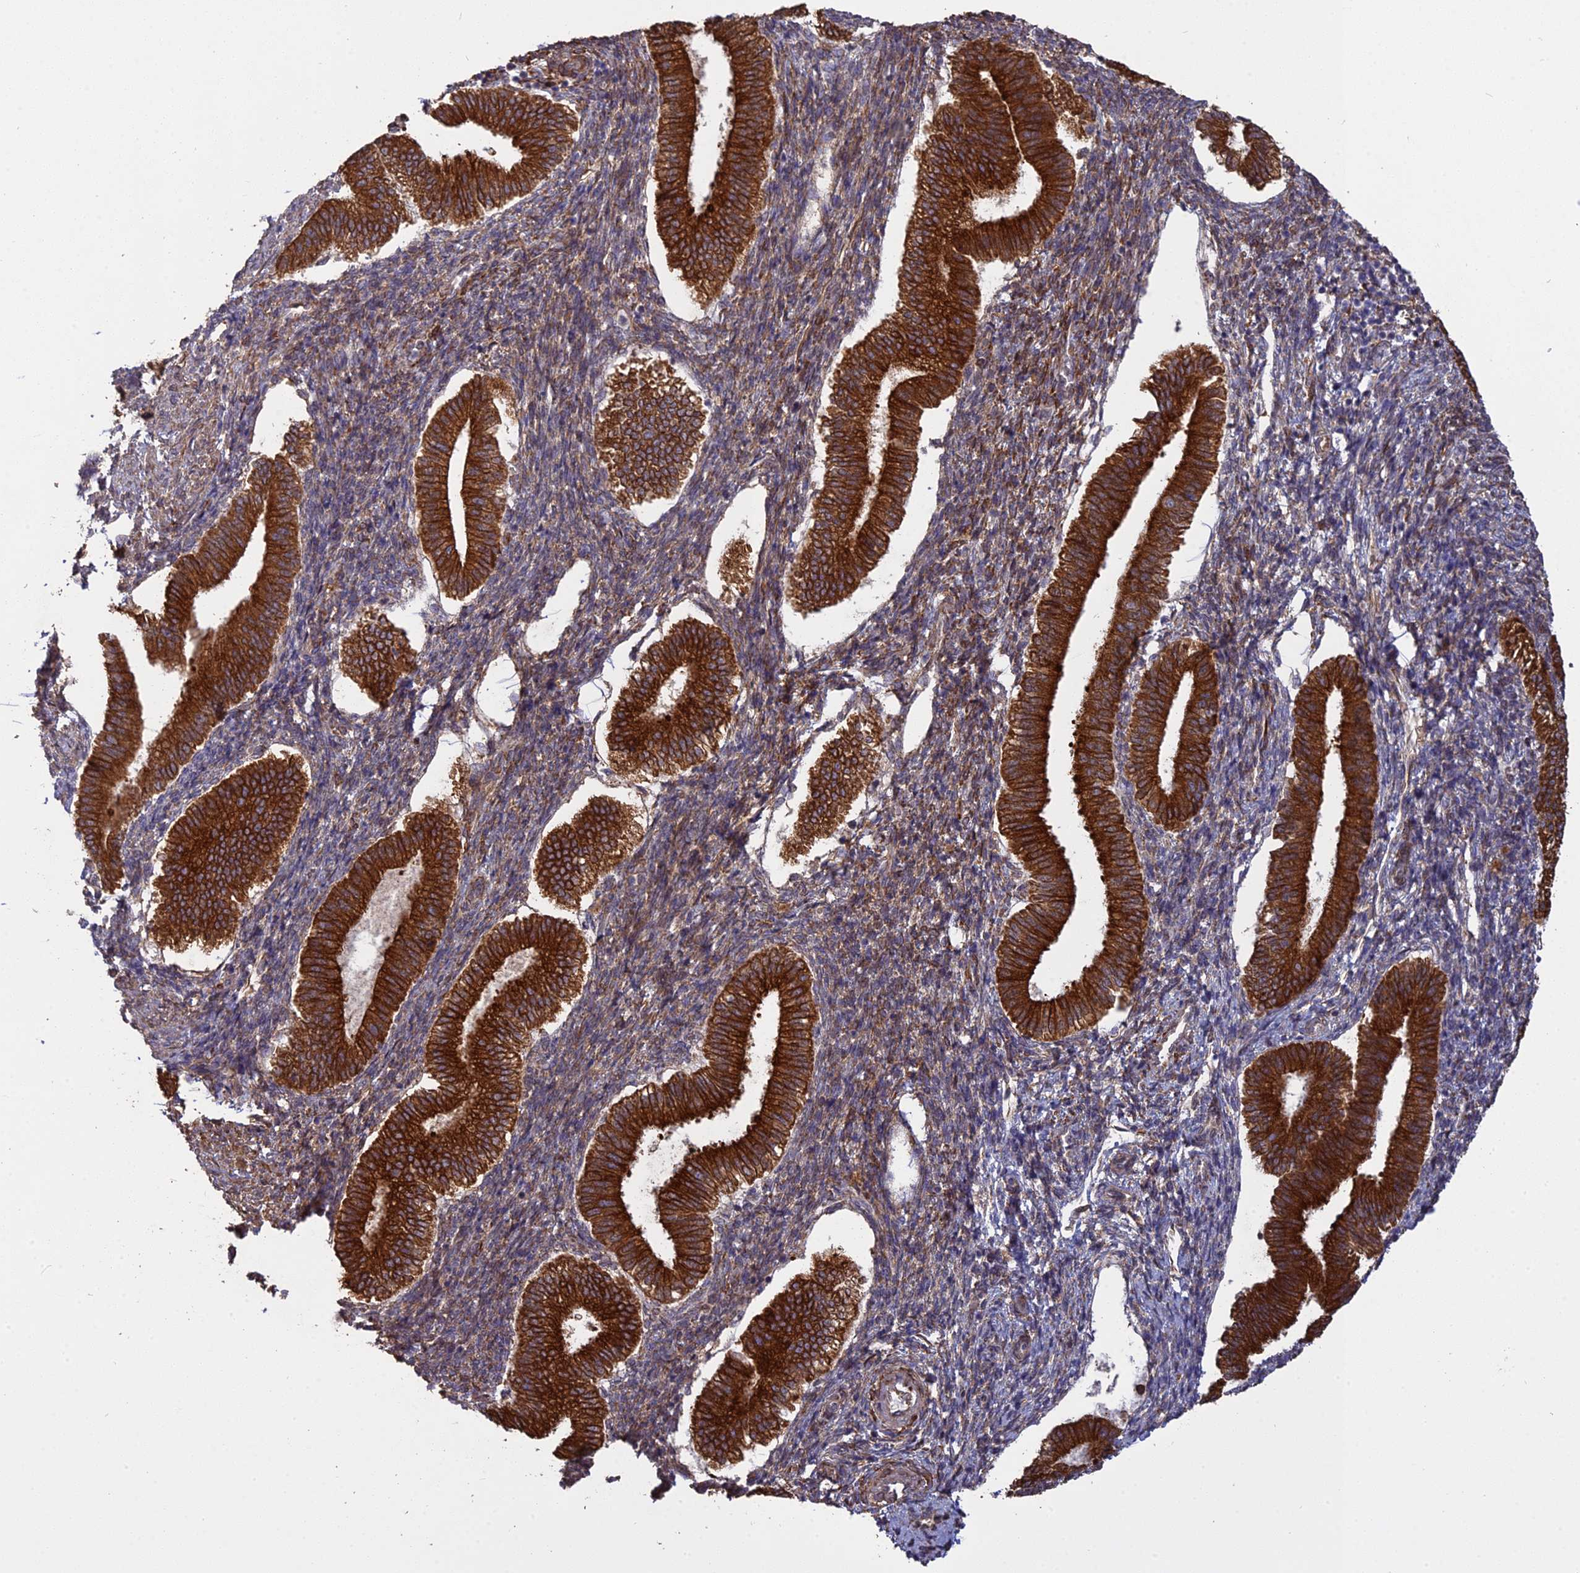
{"staining": {"intensity": "moderate", "quantity": "25%-75%", "location": "cytoplasmic/membranous"}, "tissue": "endometrium", "cell_type": "Cells in endometrial stroma", "image_type": "normal", "snomed": [{"axis": "morphology", "description": "Normal tissue, NOS"}, {"axis": "topography", "description": "Endometrium"}], "caption": "Immunohistochemistry (IHC) staining of unremarkable endometrium, which shows medium levels of moderate cytoplasmic/membranous staining in approximately 25%-75% of cells in endometrial stroma indicating moderate cytoplasmic/membranous protein positivity. The staining was performed using DAB (brown) for protein detection and nuclei were counterstained in hematoxylin (blue).", "gene": "PPIC", "patient": {"sex": "female", "age": 24}}